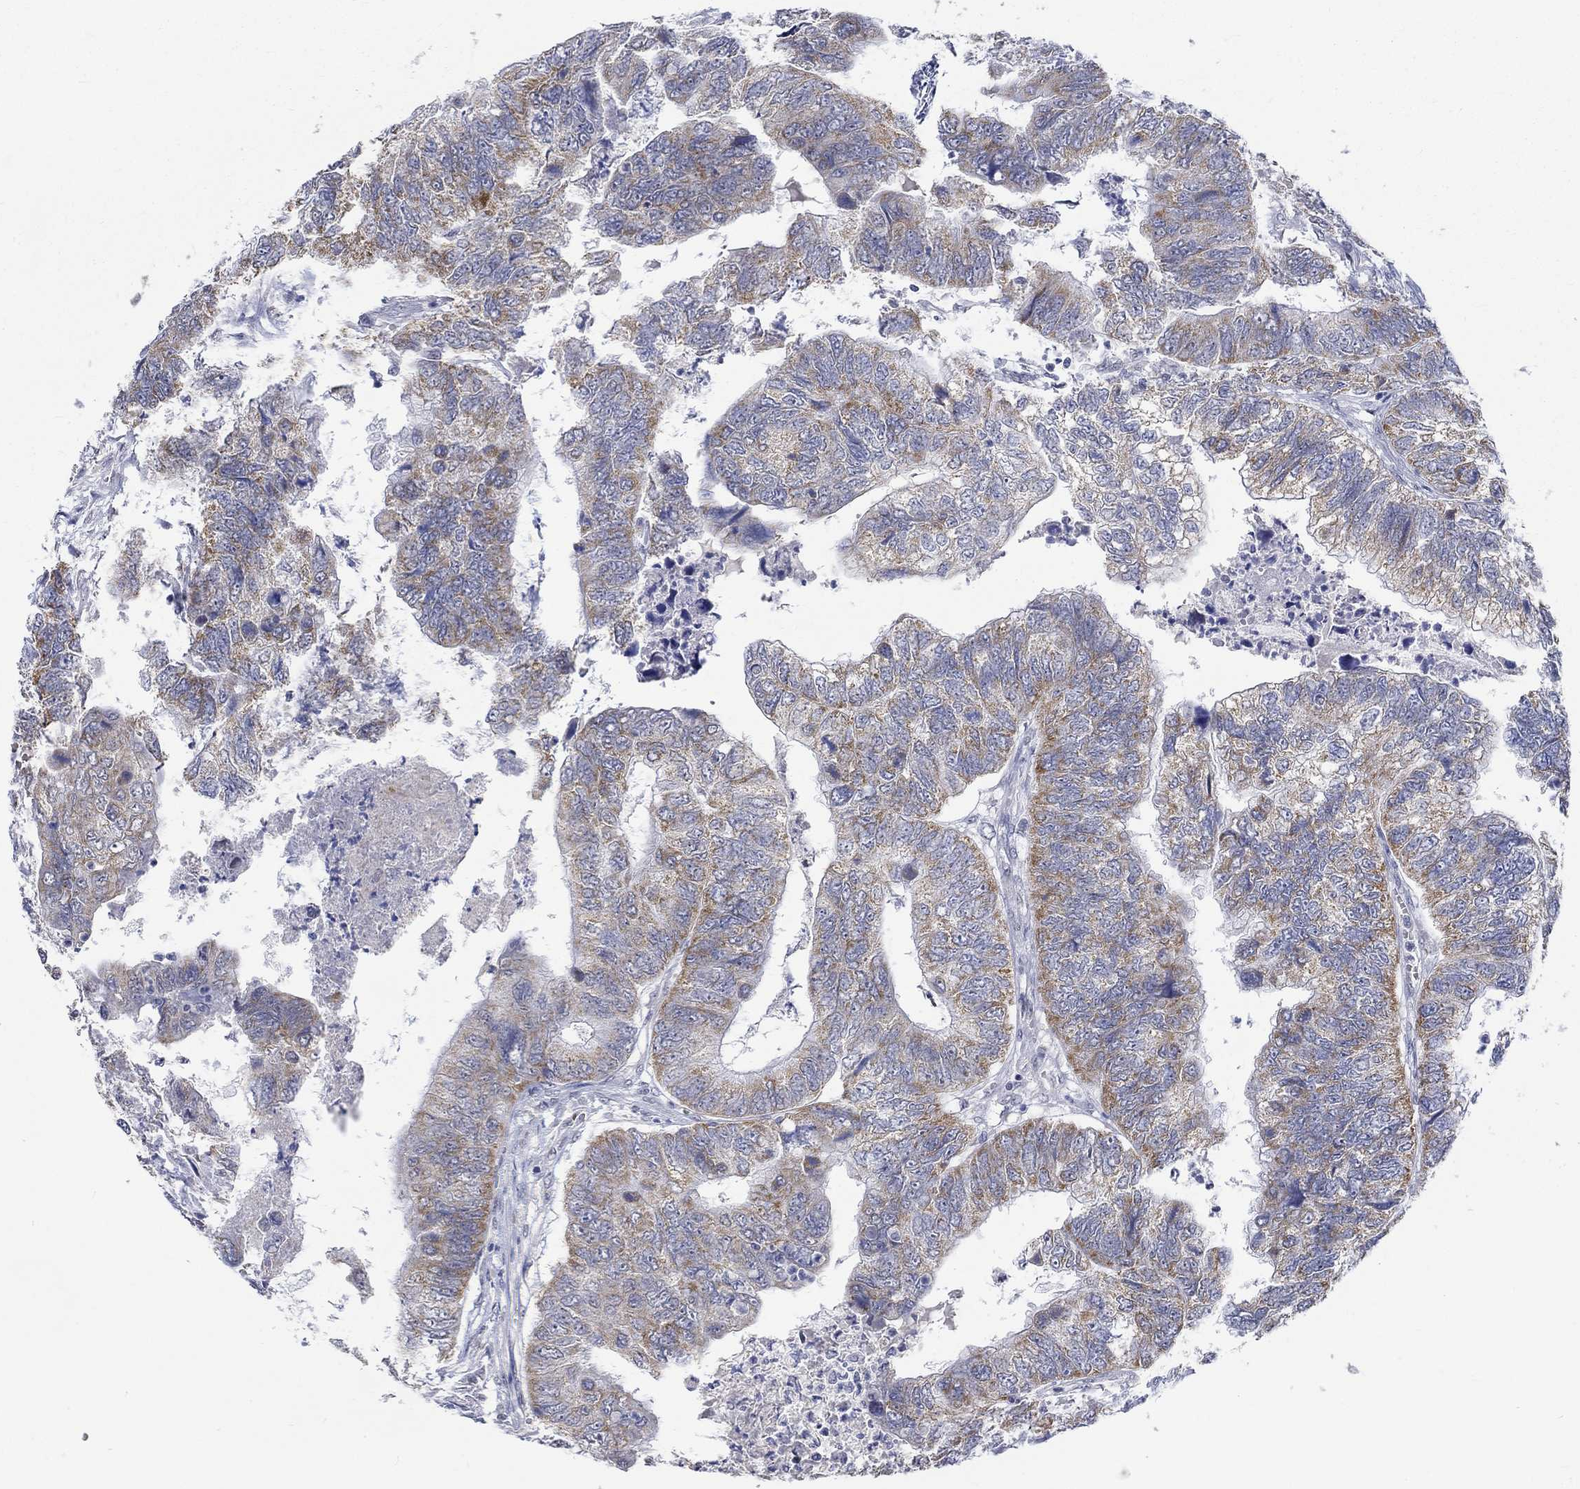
{"staining": {"intensity": "moderate", "quantity": "25%-75%", "location": "cytoplasmic/membranous"}, "tissue": "colorectal cancer", "cell_type": "Tumor cells", "image_type": "cancer", "snomed": [{"axis": "morphology", "description": "Adenocarcinoma, NOS"}, {"axis": "topography", "description": "Colon"}], "caption": "Colorectal adenocarcinoma stained with a brown dye shows moderate cytoplasmic/membranous positive staining in approximately 25%-75% of tumor cells.", "gene": "WASF1", "patient": {"sex": "female", "age": 67}}